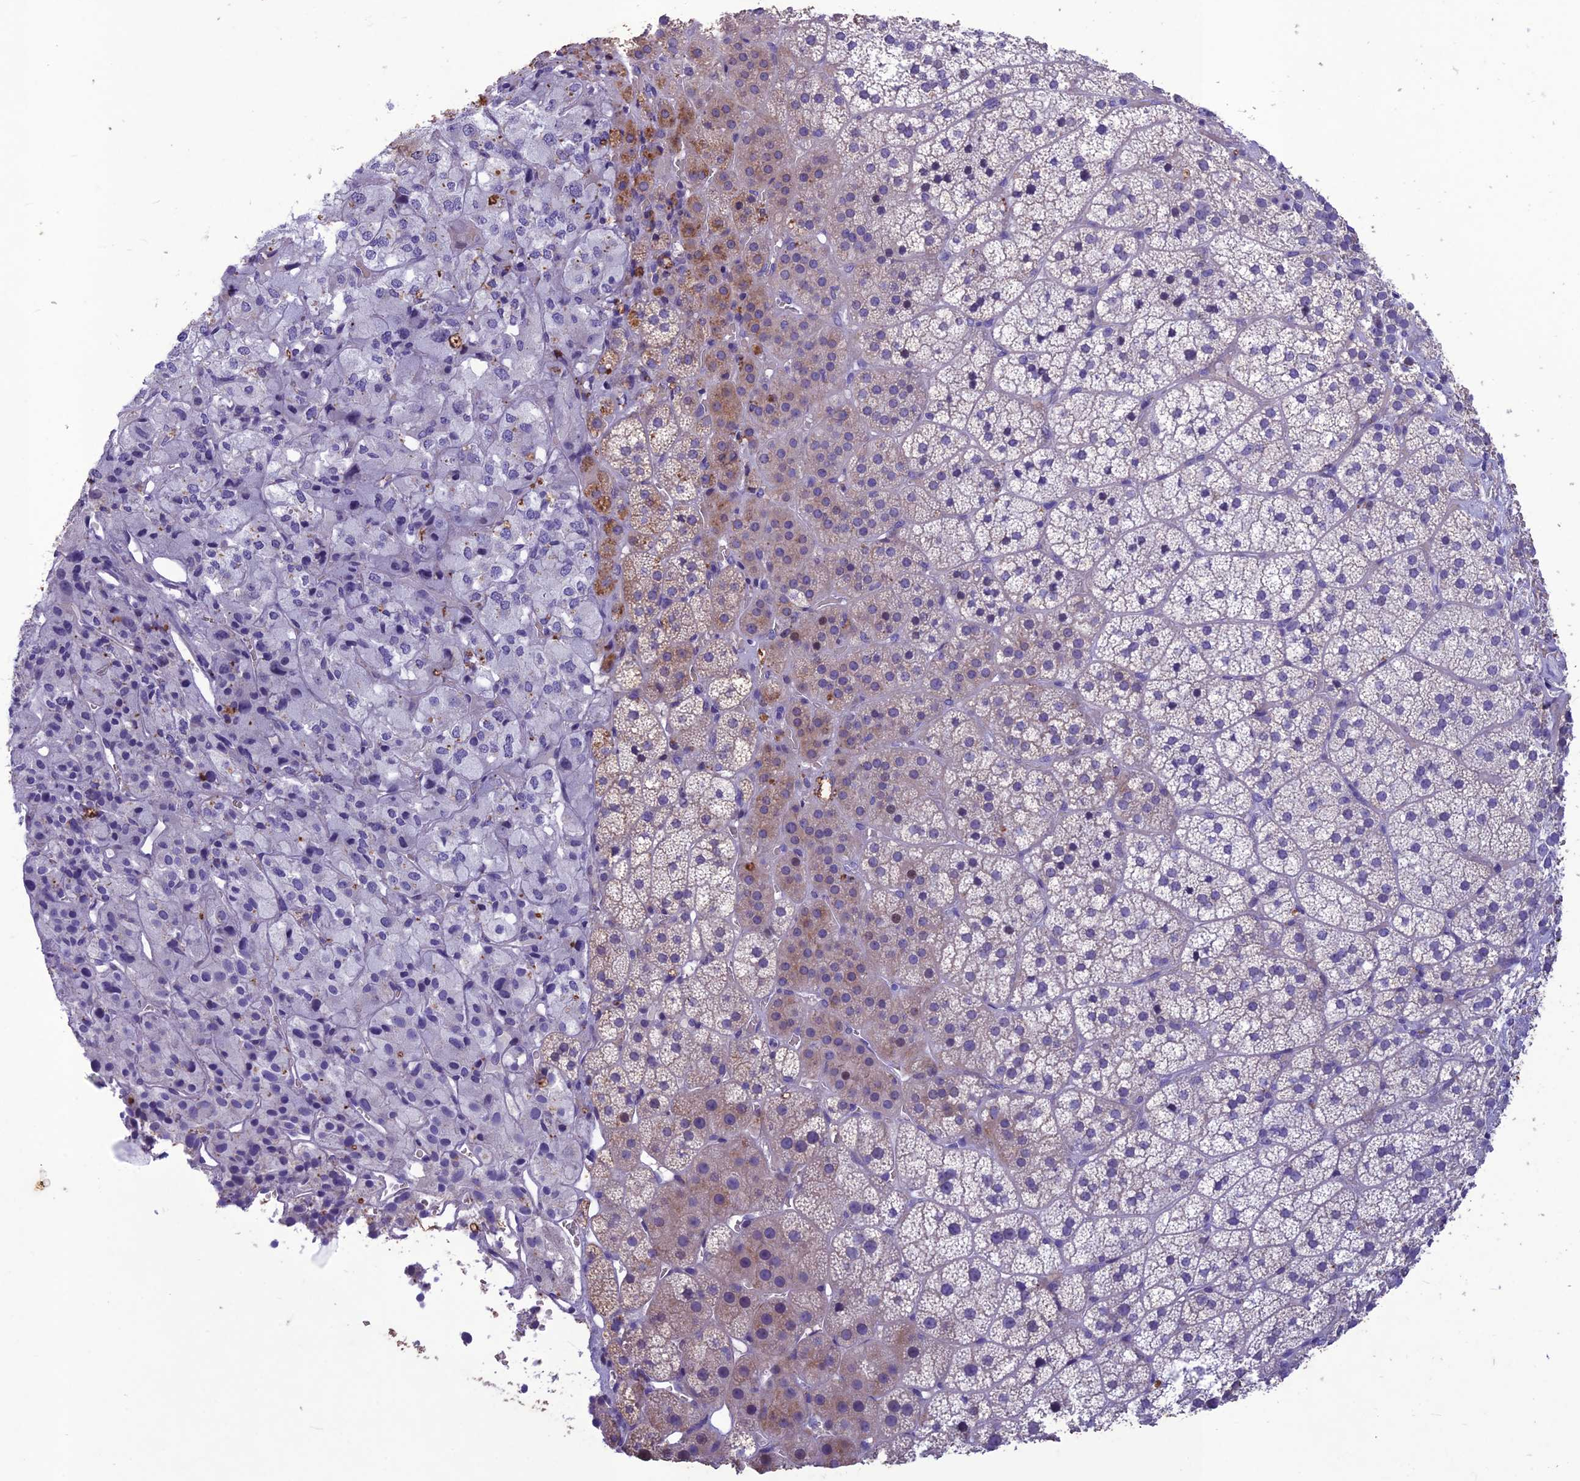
{"staining": {"intensity": "moderate", "quantity": "<25%", "location": "cytoplasmic/membranous"}, "tissue": "adrenal gland", "cell_type": "Glandular cells", "image_type": "normal", "snomed": [{"axis": "morphology", "description": "Normal tissue, NOS"}, {"axis": "topography", "description": "Adrenal gland"}], "caption": "High-magnification brightfield microscopy of benign adrenal gland stained with DAB (3,3'-diaminobenzidine) (brown) and counterstained with hematoxylin (blue). glandular cells exhibit moderate cytoplasmic/membranous expression is identified in about<25% of cells.", "gene": "IFT172", "patient": {"sex": "female", "age": 44}}